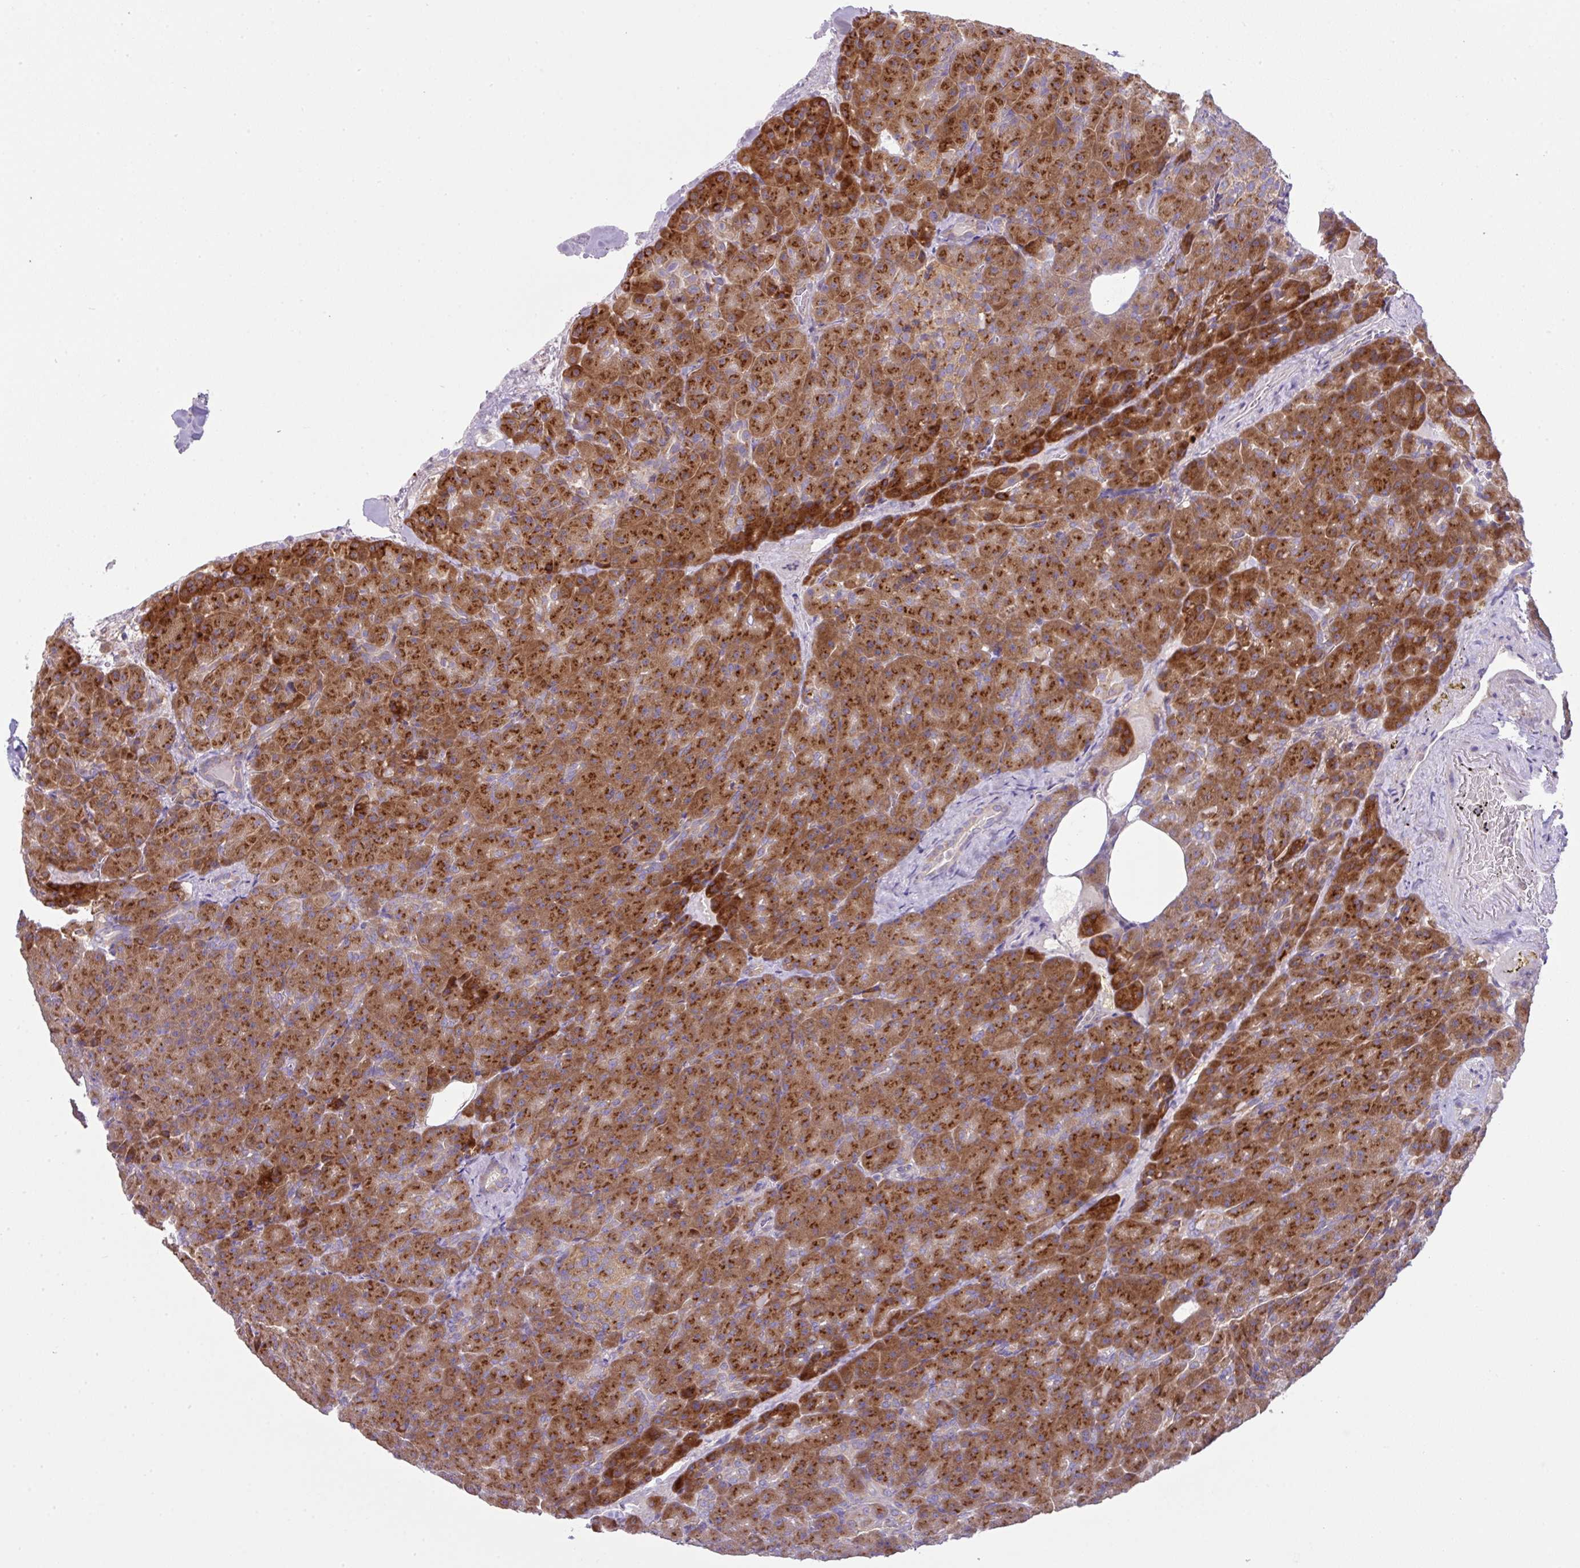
{"staining": {"intensity": "strong", "quantity": ">75%", "location": "cytoplasmic/membranous"}, "tissue": "pancreas", "cell_type": "Exocrine glandular cells", "image_type": "normal", "snomed": [{"axis": "morphology", "description": "Normal tissue, NOS"}, {"axis": "topography", "description": "Pancreas"}], "caption": "The image exhibits staining of benign pancreas, revealing strong cytoplasmic/membranous protein expression (brown color) within exocrine glandular cells. The staining was performed using DAB, with brown indicating positive protein expression. Nuclei are stained blue with hematoxylin.", "gene": "VTI1A", "patient": {"sex": "female", "age": 74}}